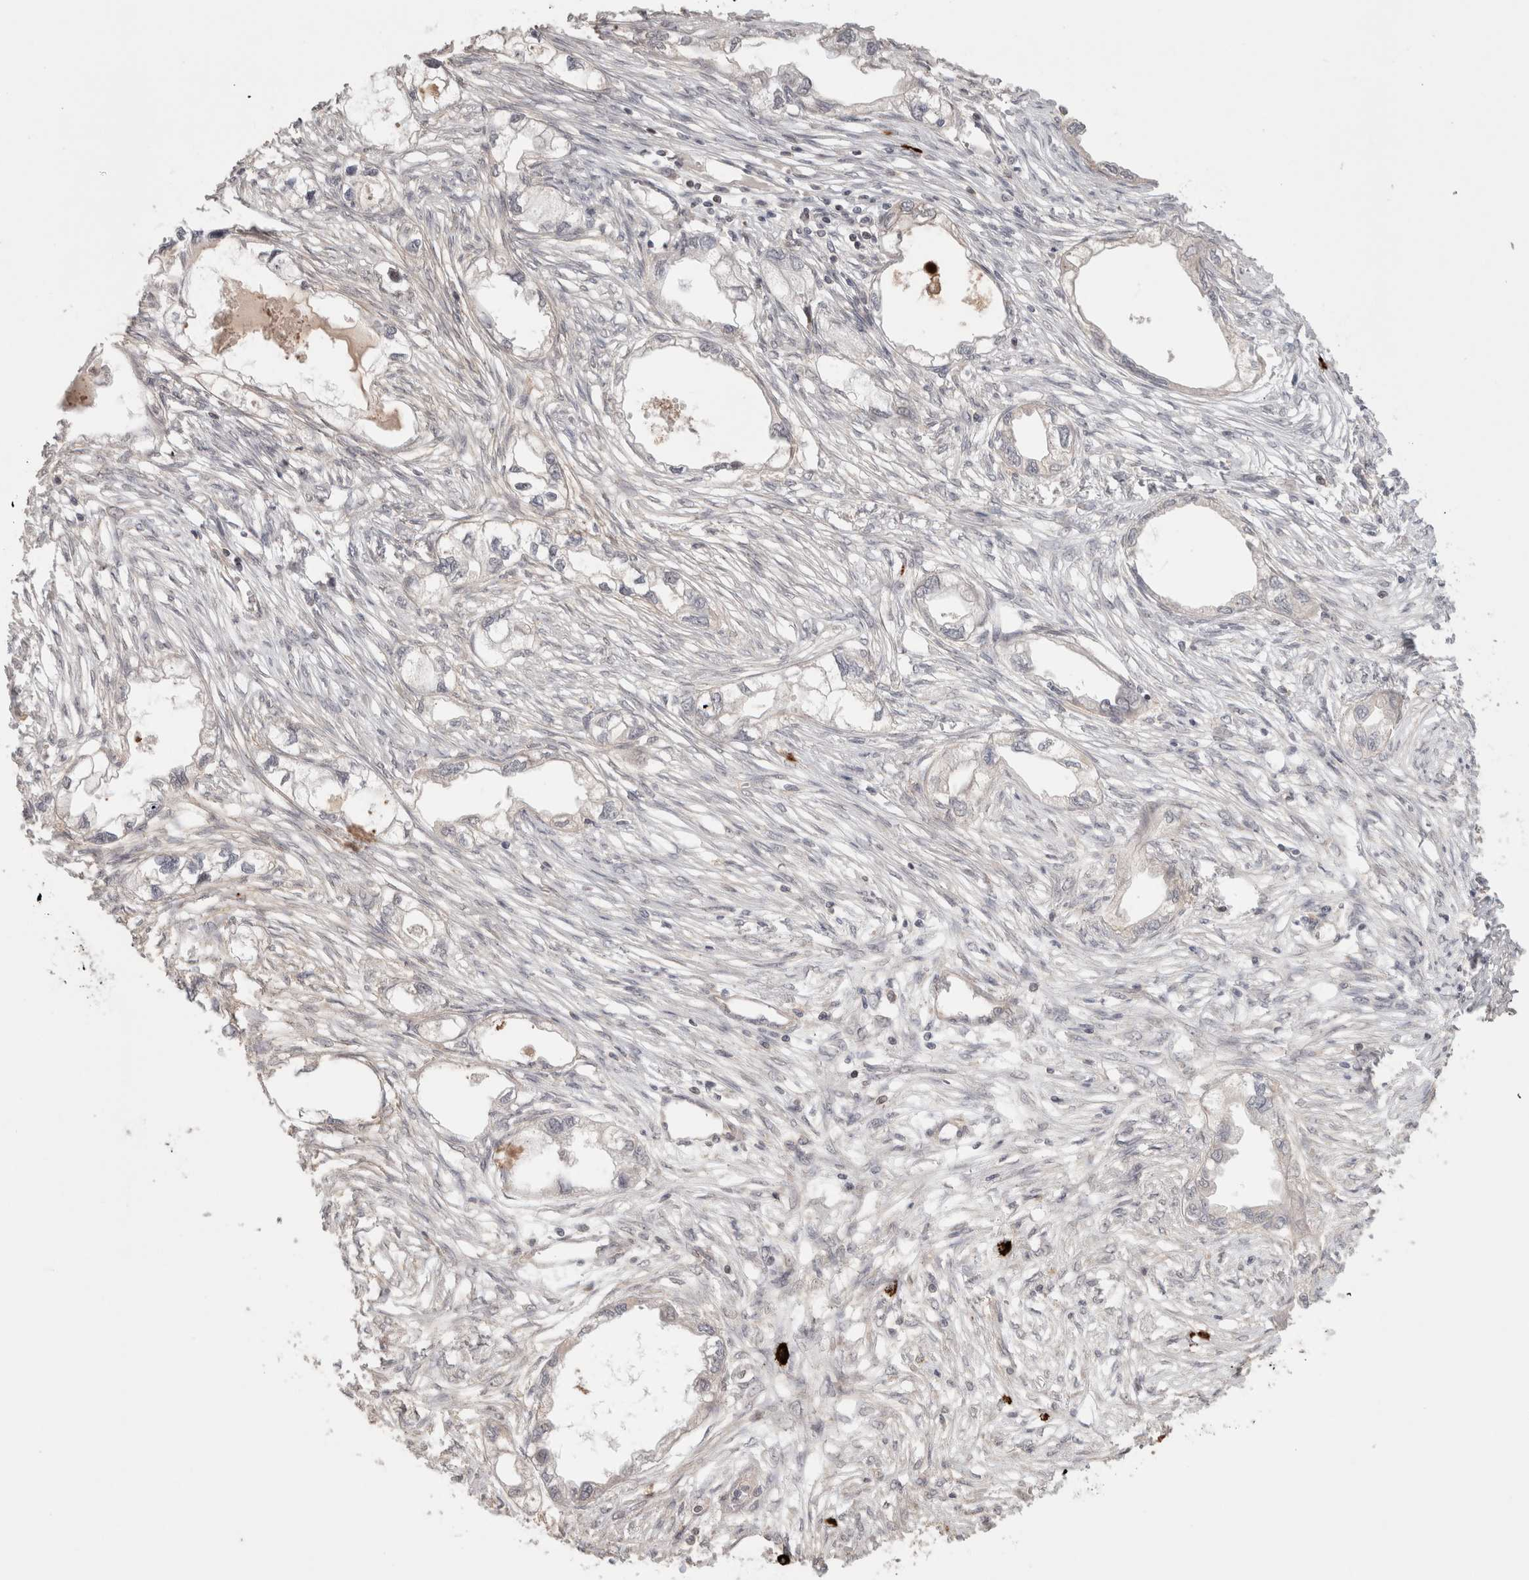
{"staining": {"intensity": "negative", "quantity": "none", "location": "none"}, "tissue": "endometrial cancer", "cell_type": "Tumor cells", "image_type": "cancer", "snomed": [{"axis": "morphology", "description": "Adenocarcinoma, NOS"}, {"axis": "morphology", "description": "Adenocarcinoma, metastatic, NOS"}, {"axis": "topography", "description": "Adipose tissue"}, {"axis": "topography", "description": "Endometrium"}], "caption": "Tumor cells show no significant staining in endometrial cancer (metastatic adenocarcinoma).", "gene": "HSPG2", "patient": {"sex": "female", "age": 67}}